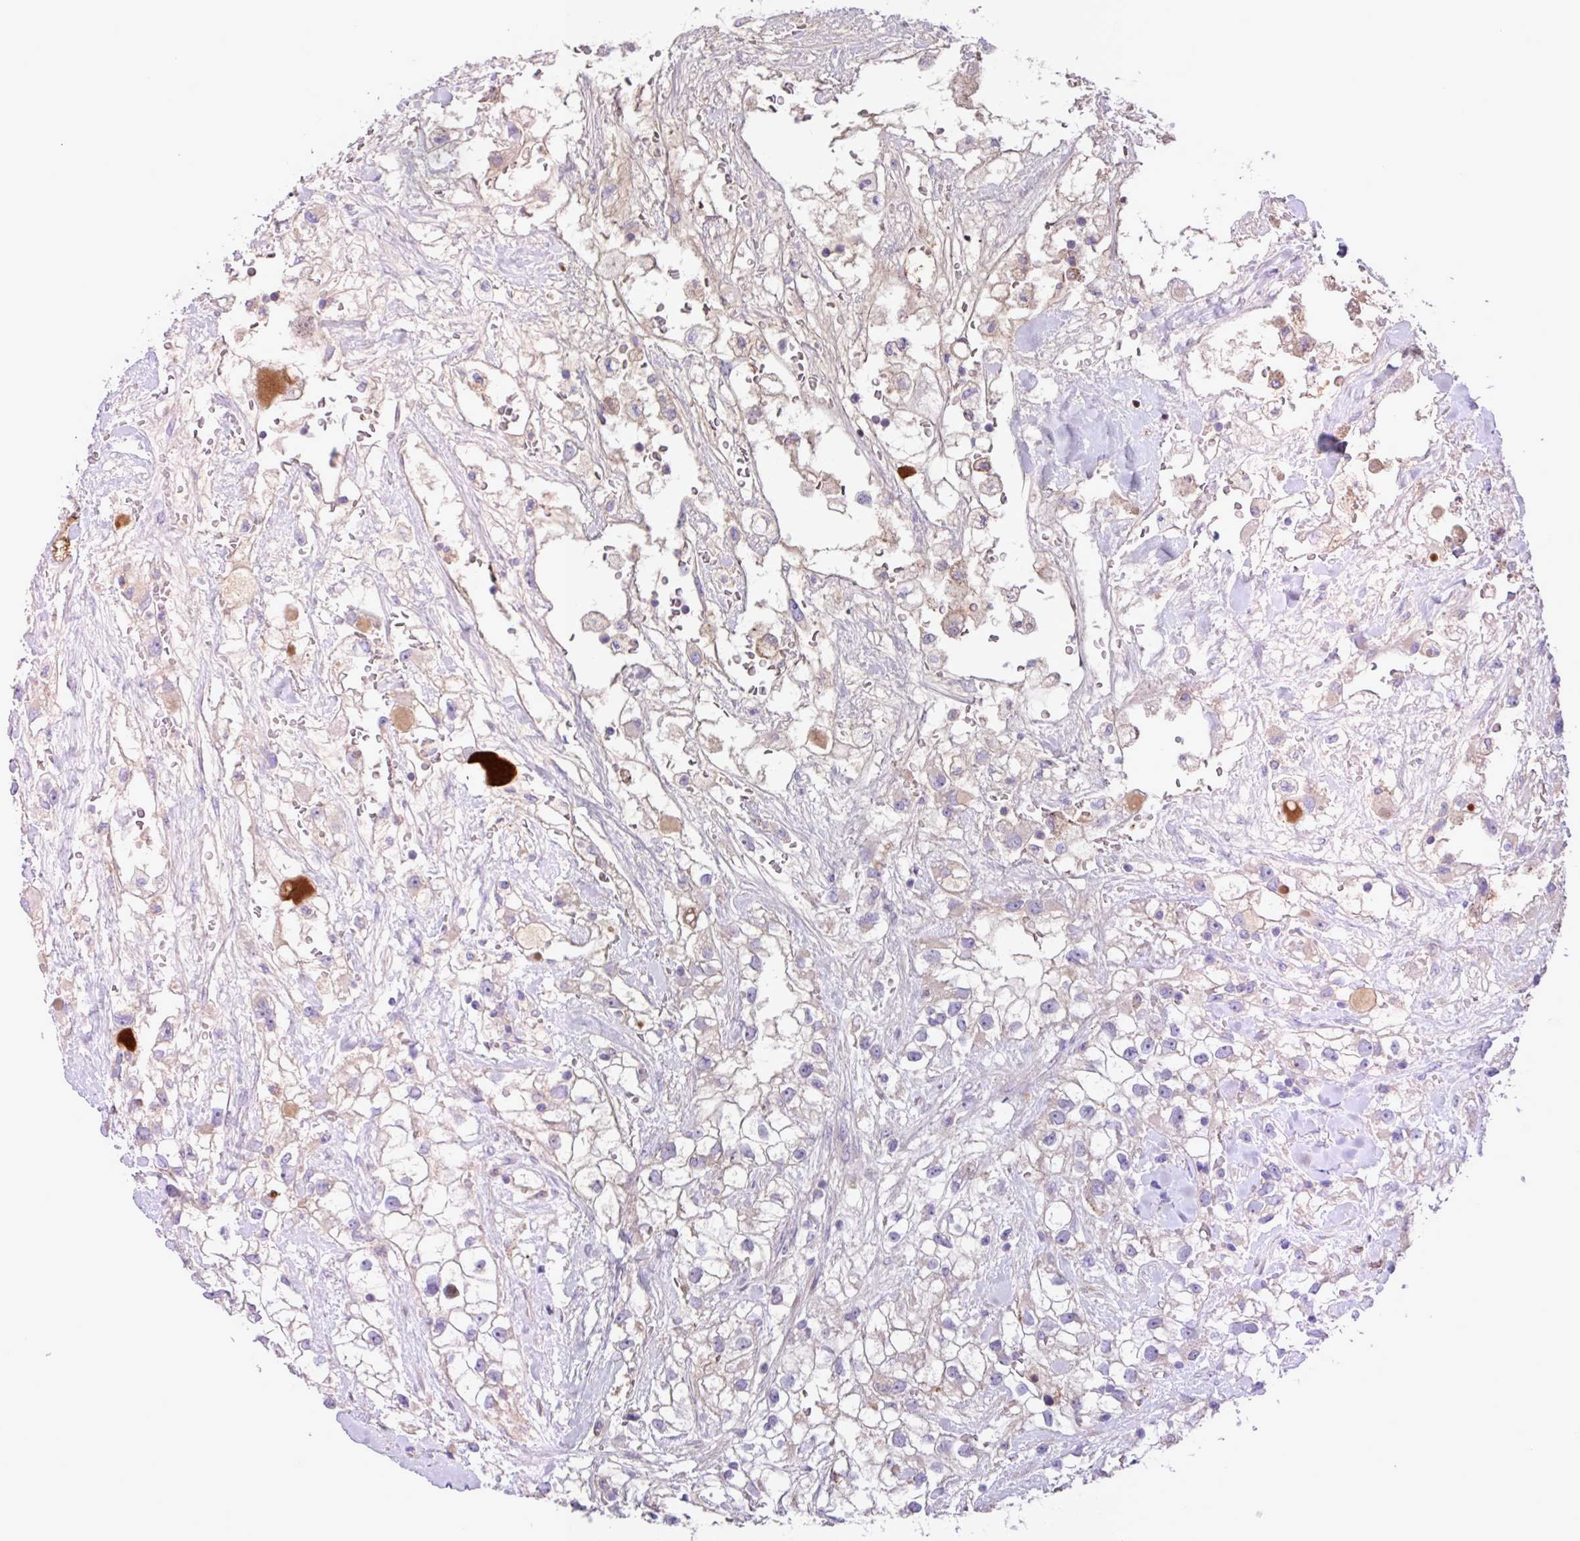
{"staining": {"intensity": "negative", "quantity": "none", "location": "none"}, "tissue": "renal cancer", "cell_type": "Tumor cells", "image_type": "cancer", "snomed": [{"axis": "morphology", "description": "Adenocarcinoma, NOS"}, {"axis": "topography", "description": "Kidney"}], "caption": "Immunohistochemistry (IHC) of human renal cancer (adenocarcinoma) displays no expression in tumor cells.", "gene": "IQCJ", "patient": {"sex": "male", "age": 59}}